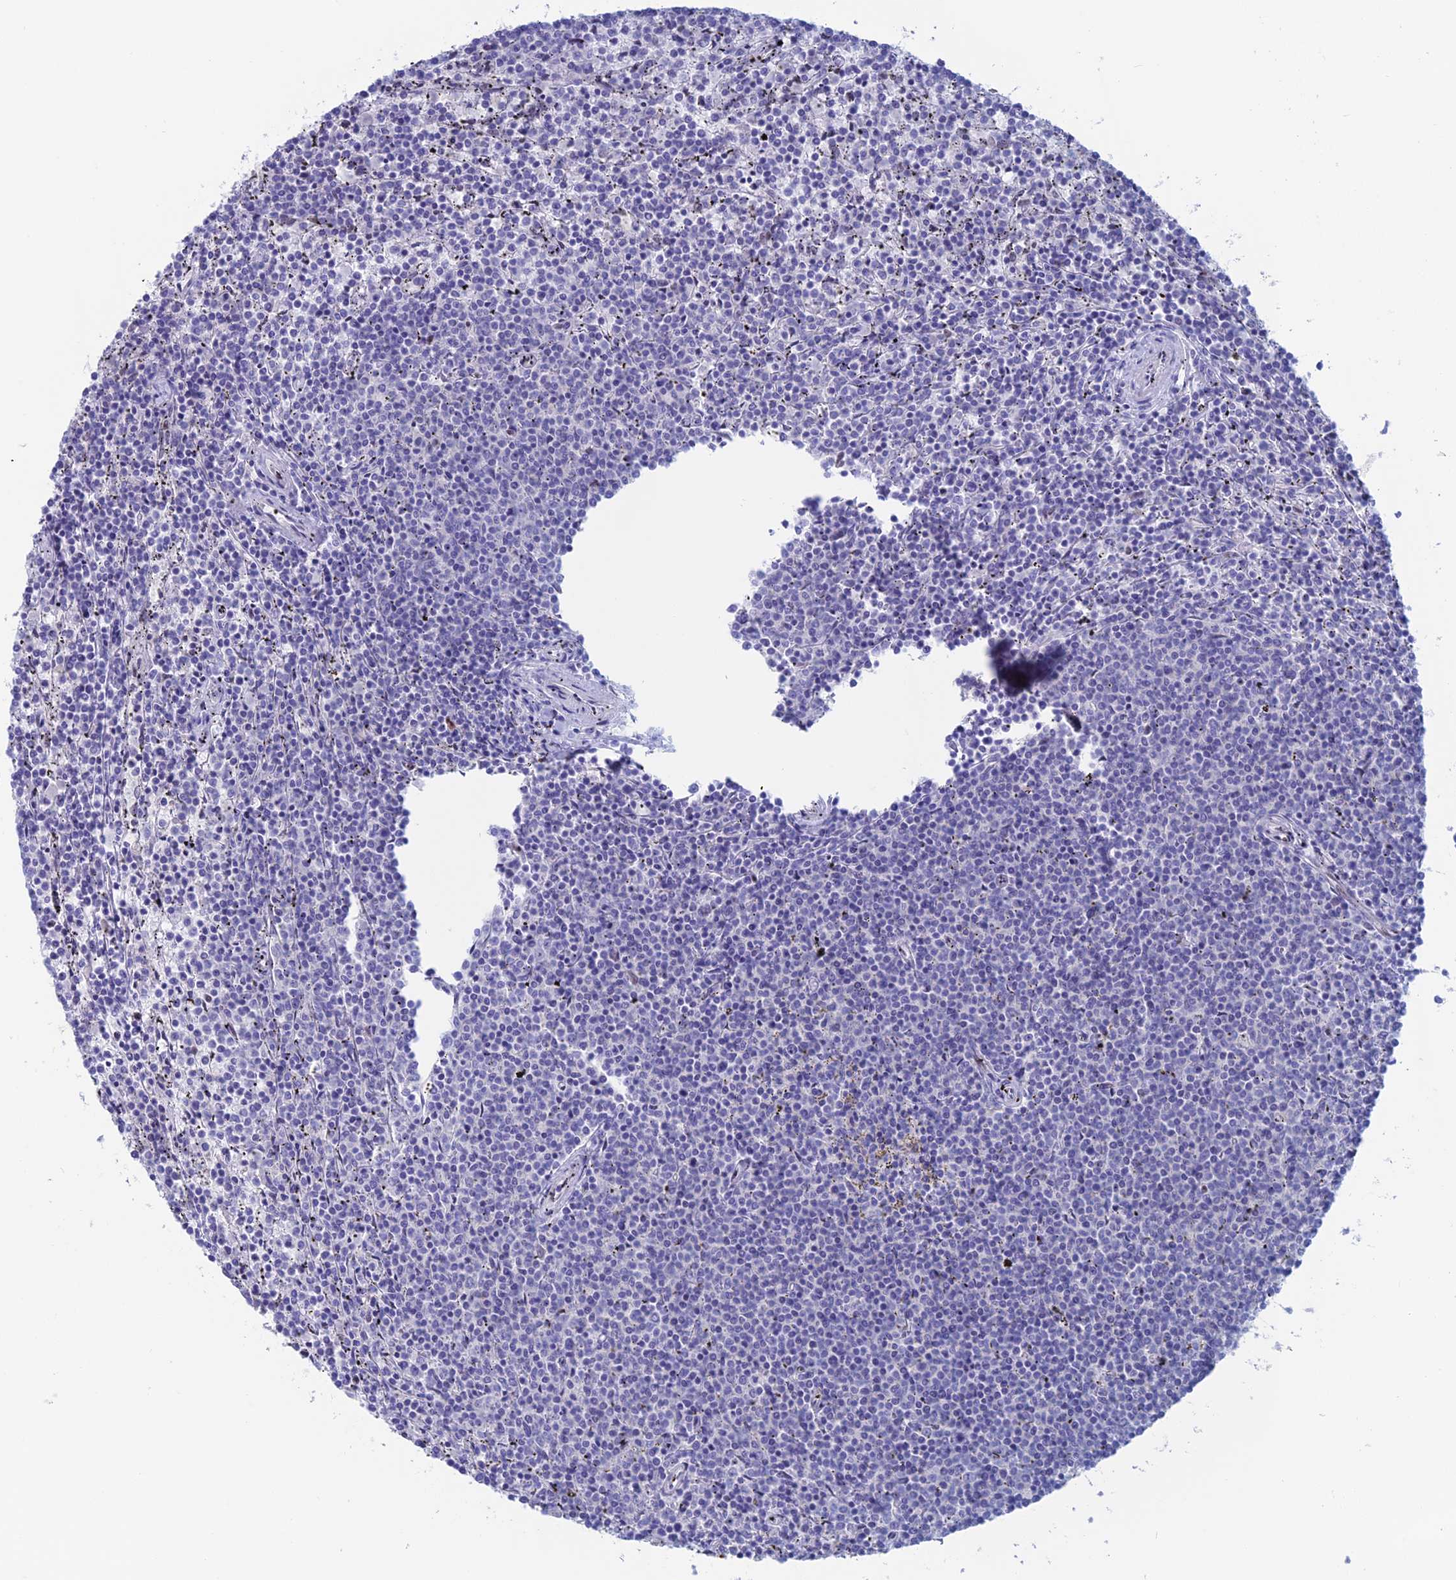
{"staining": {"intensity": "negative", "quantity": "none", "location": "none"}, "tissue": "lymphoma", "cell_type": "Tumor cells", "image_type": "cancer", "snomed": [{"axis": "morphology", "description": "Malignant lymphoma, non-Hodgkin's type, Low grade"}, {"axis": "topography", "description": "Spleen"}], "caption": "This is a micrograph of immunohistochemistry (IHC) staining of malignant lymphoma, non-Hodgkin's type (low-grade), which shows no expression in tumor cells. (DAB (3,3'-diaminobenzidine) immunohistochemistry visualized using brightfield microscopy, high magnification).", "gene": "NOL4L", "patient": {"sex": "female", "age": 50}}